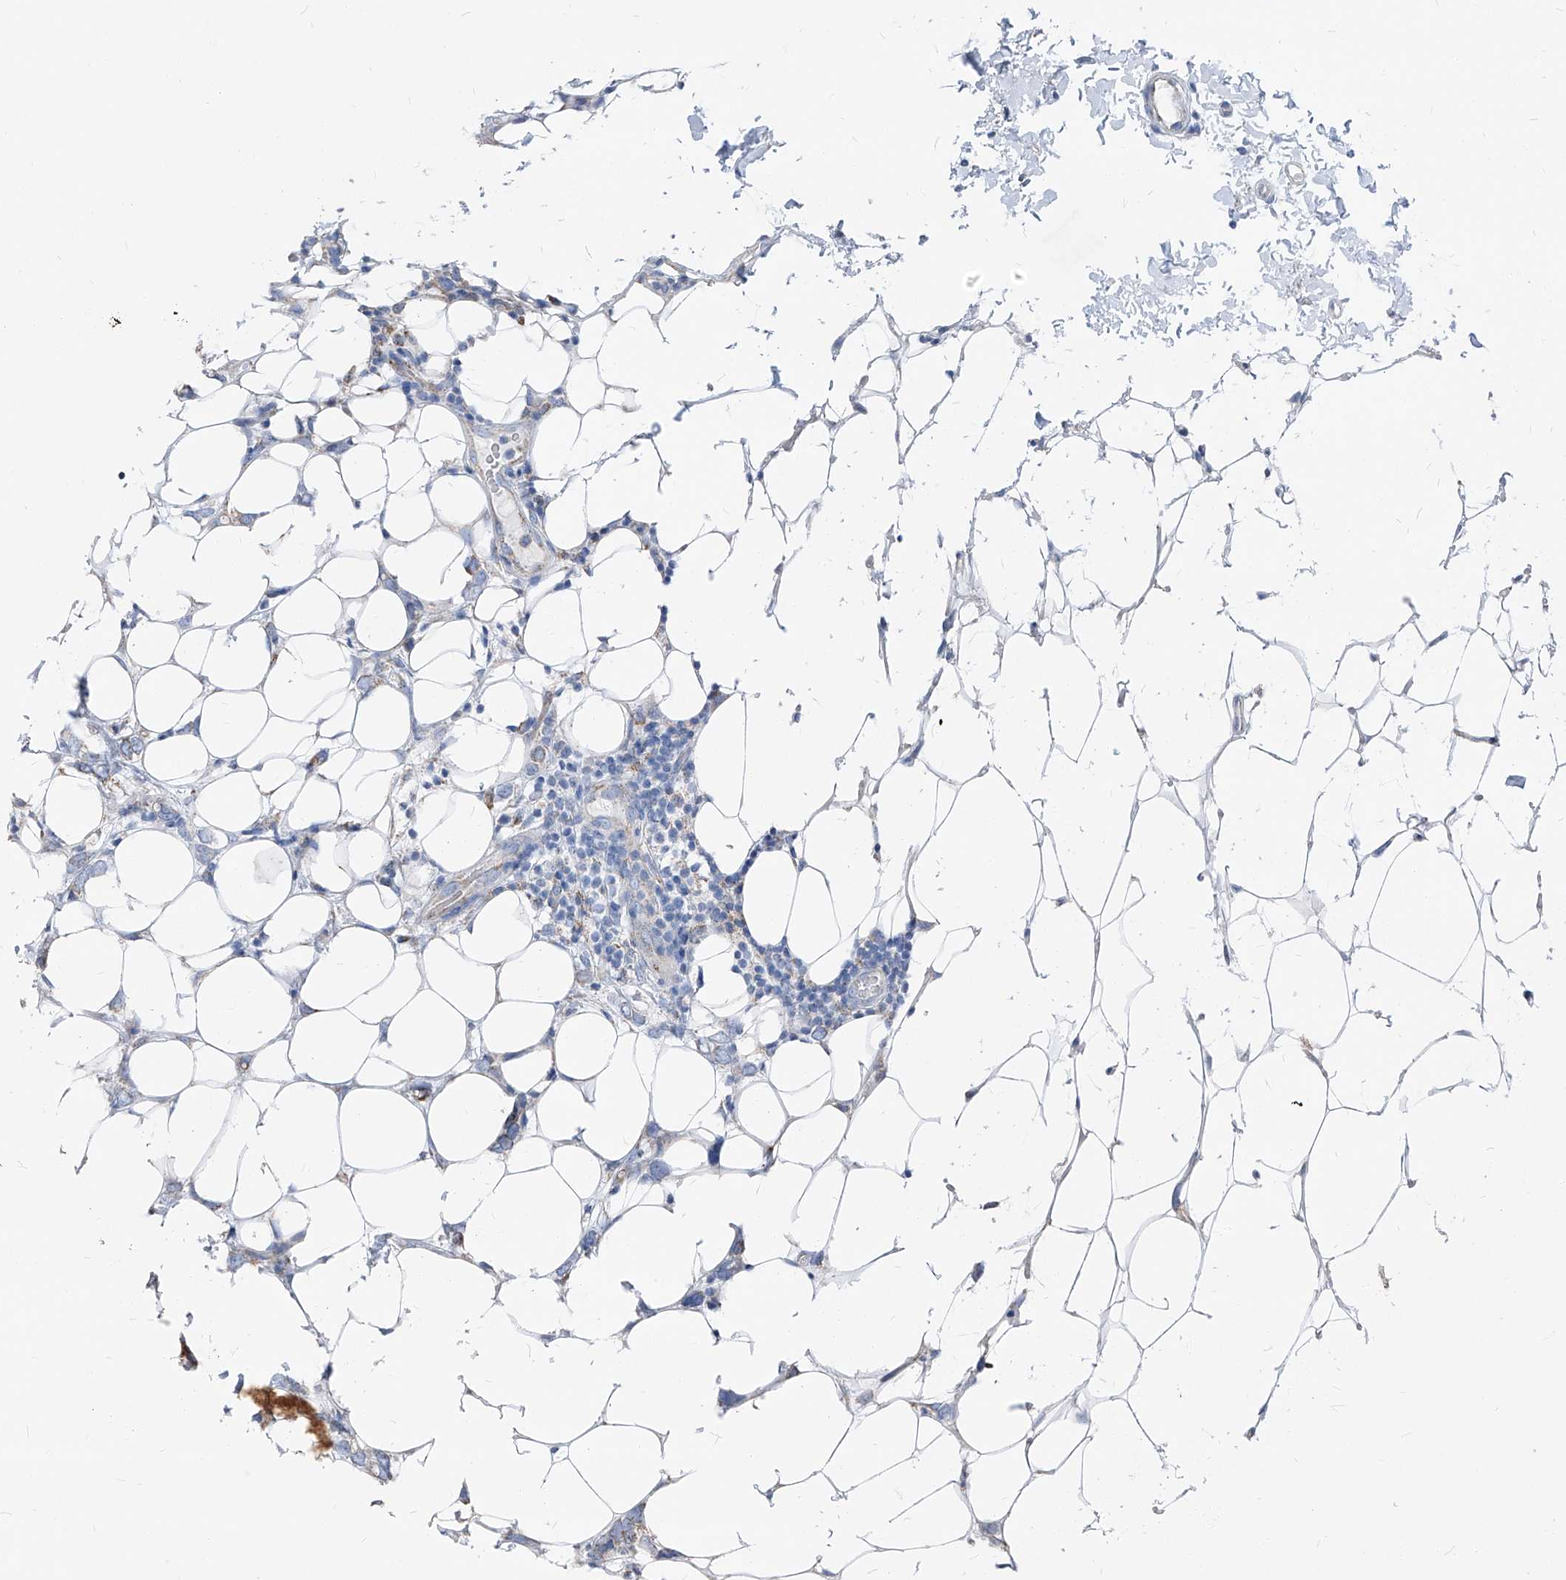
{"staining": {"intensity": "negative", "quantity": "none", "location": "none"}, "tissue": "breast cancer", "cell_type": "Tumor cells", "image_type": "cancer", "snomed": [{"axis": "morphology", "description": "Normal tissue, NOS"}, {"axis": "morphology", "description": "Lobular carcinoma"}, {"axis": "topography", "description": "Breast"}], "caption": "IHC image of neoplastic tissue: human breast cancer stained with DAB demonstrates no significant protein expression in tumor cells.", "gene": "AGPS", "patient": {"sex": "female", "age": 47}}